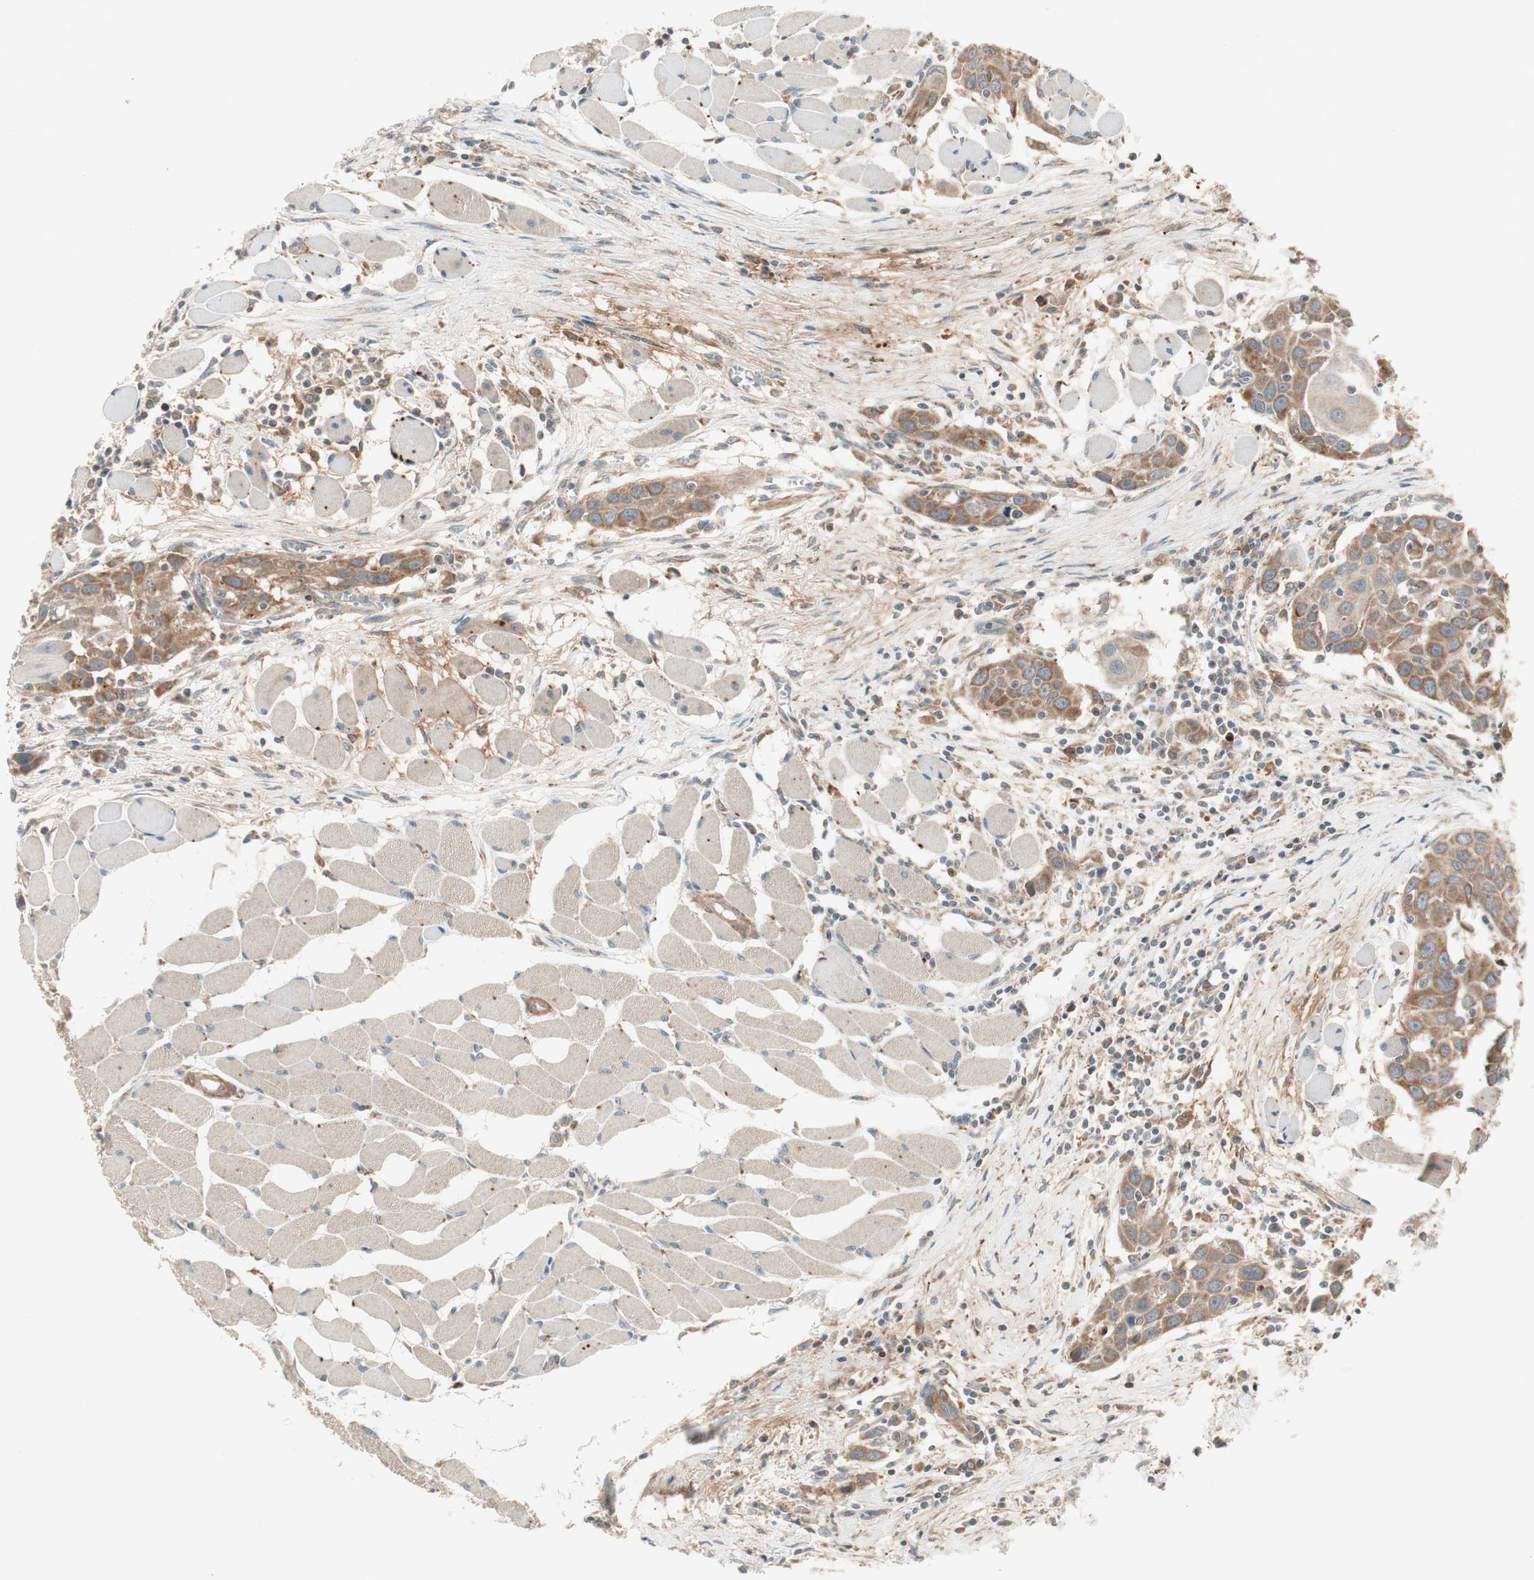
{"staining": {"intensity": "moderate", "quantity": ">75%", "location": "cytoplasmic/membranous"}, "tissue": "head and neck cancer", "cell_type": "Tumor cells", "image_type": "cancer", "snomed": [{"axis": "morphology", "description": "Squamous cell carcinoma, NOS"}, {"axis": "topography", "description": "Oral tissue"}, {"axis": "topography", "description": "Head-Neck"}], "caption": "An immunohistochemistry photomicrograph of neoplastic tissue is shown. Protein staining in brown labels moderate cytoplasmic/membranous positivity in head and neck squamous cell carcinoma within tumor cells. The staining was performed using DAB, with brown indicating positive protein expression. Nuclei are stained blue with hematoxylin.", "gene": "SFRP1", "patient": {"sex": "female", "age": 50}}